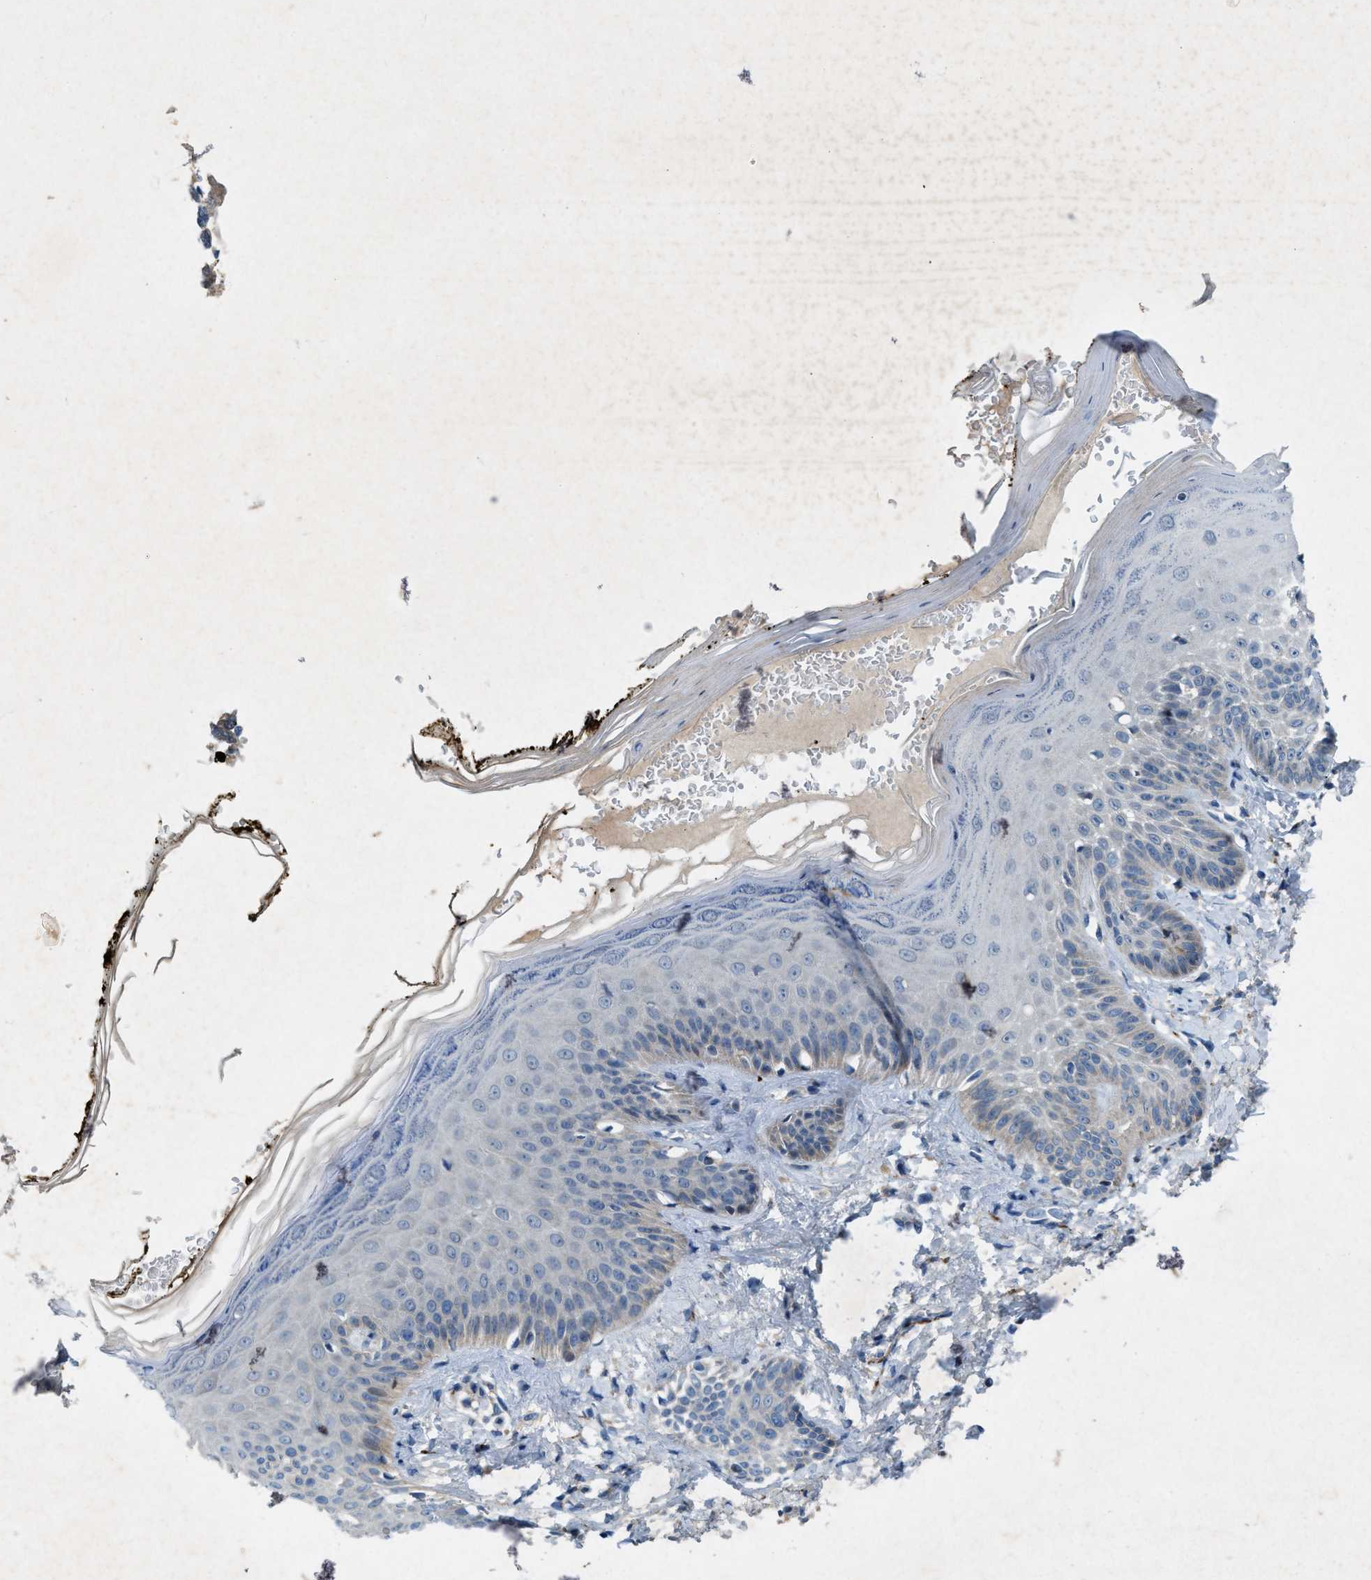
{"staining": {"intensity": "negative", "quantity": "none", "location": "none"}, "tissue": "skin", "cell_type": "Fibroblasts", "image_type": "normal", "snomed": [{"axis": "morphology", "description": "Normal tissue, NOS"}, {"axis": "topography", "description": "Skin"}, {"axis": "topography", "description": "Peripheral nerve tissue"}], "caption": "Immunohistochemistry histopathology image of normal human skin stained for a protein (brown), which shows no expression in fibroblasts. (IHC, brightfield microscopy, high magnification).", "gene": "URGCP", "patient": {"sex": "male", "age": 24}}